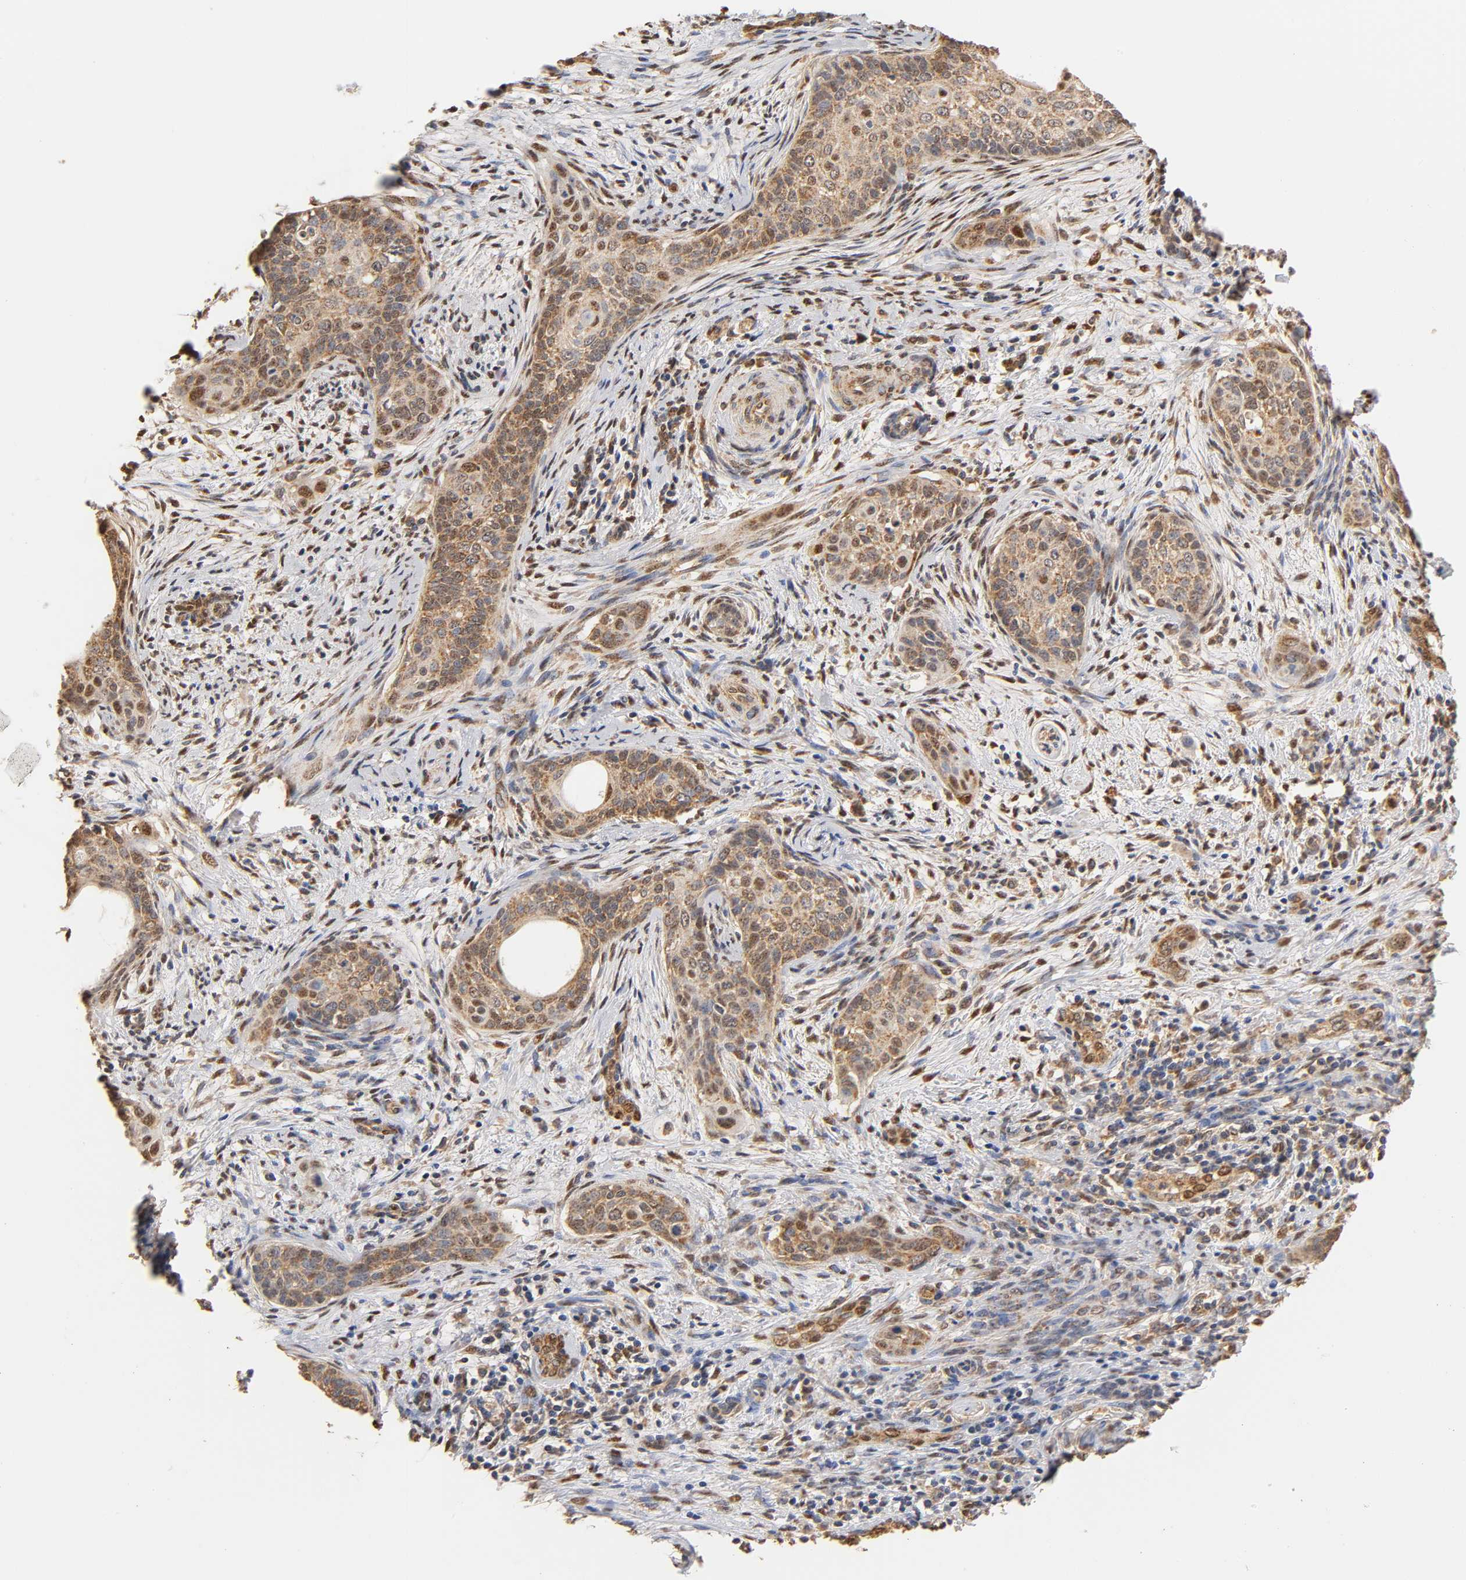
{"staining": {"intensity": "moderate", "quantity": ">75%", "location": "cytoplasmic/membranous"}, "tissue": "cervical cancer", "cell_type": "Tumor cells", "image_type": "cancer", "snomed": [{"axis": "morphology", "description": "Squamous cell carcinoma, NOS"}, {"axis": "topography", "description": "Cervix"}], "caption": "Immunohistochemical staining of squamous cell carcinoma (cervical) reveals medium levels of moderate cytoplasmic/membranous protein staining in about >75% of tumor cells. (Brightfield microscopy of DAB IHC at high magnification).", "gene": "PKN1", "patient": {"sex": "female", "age": 33}}